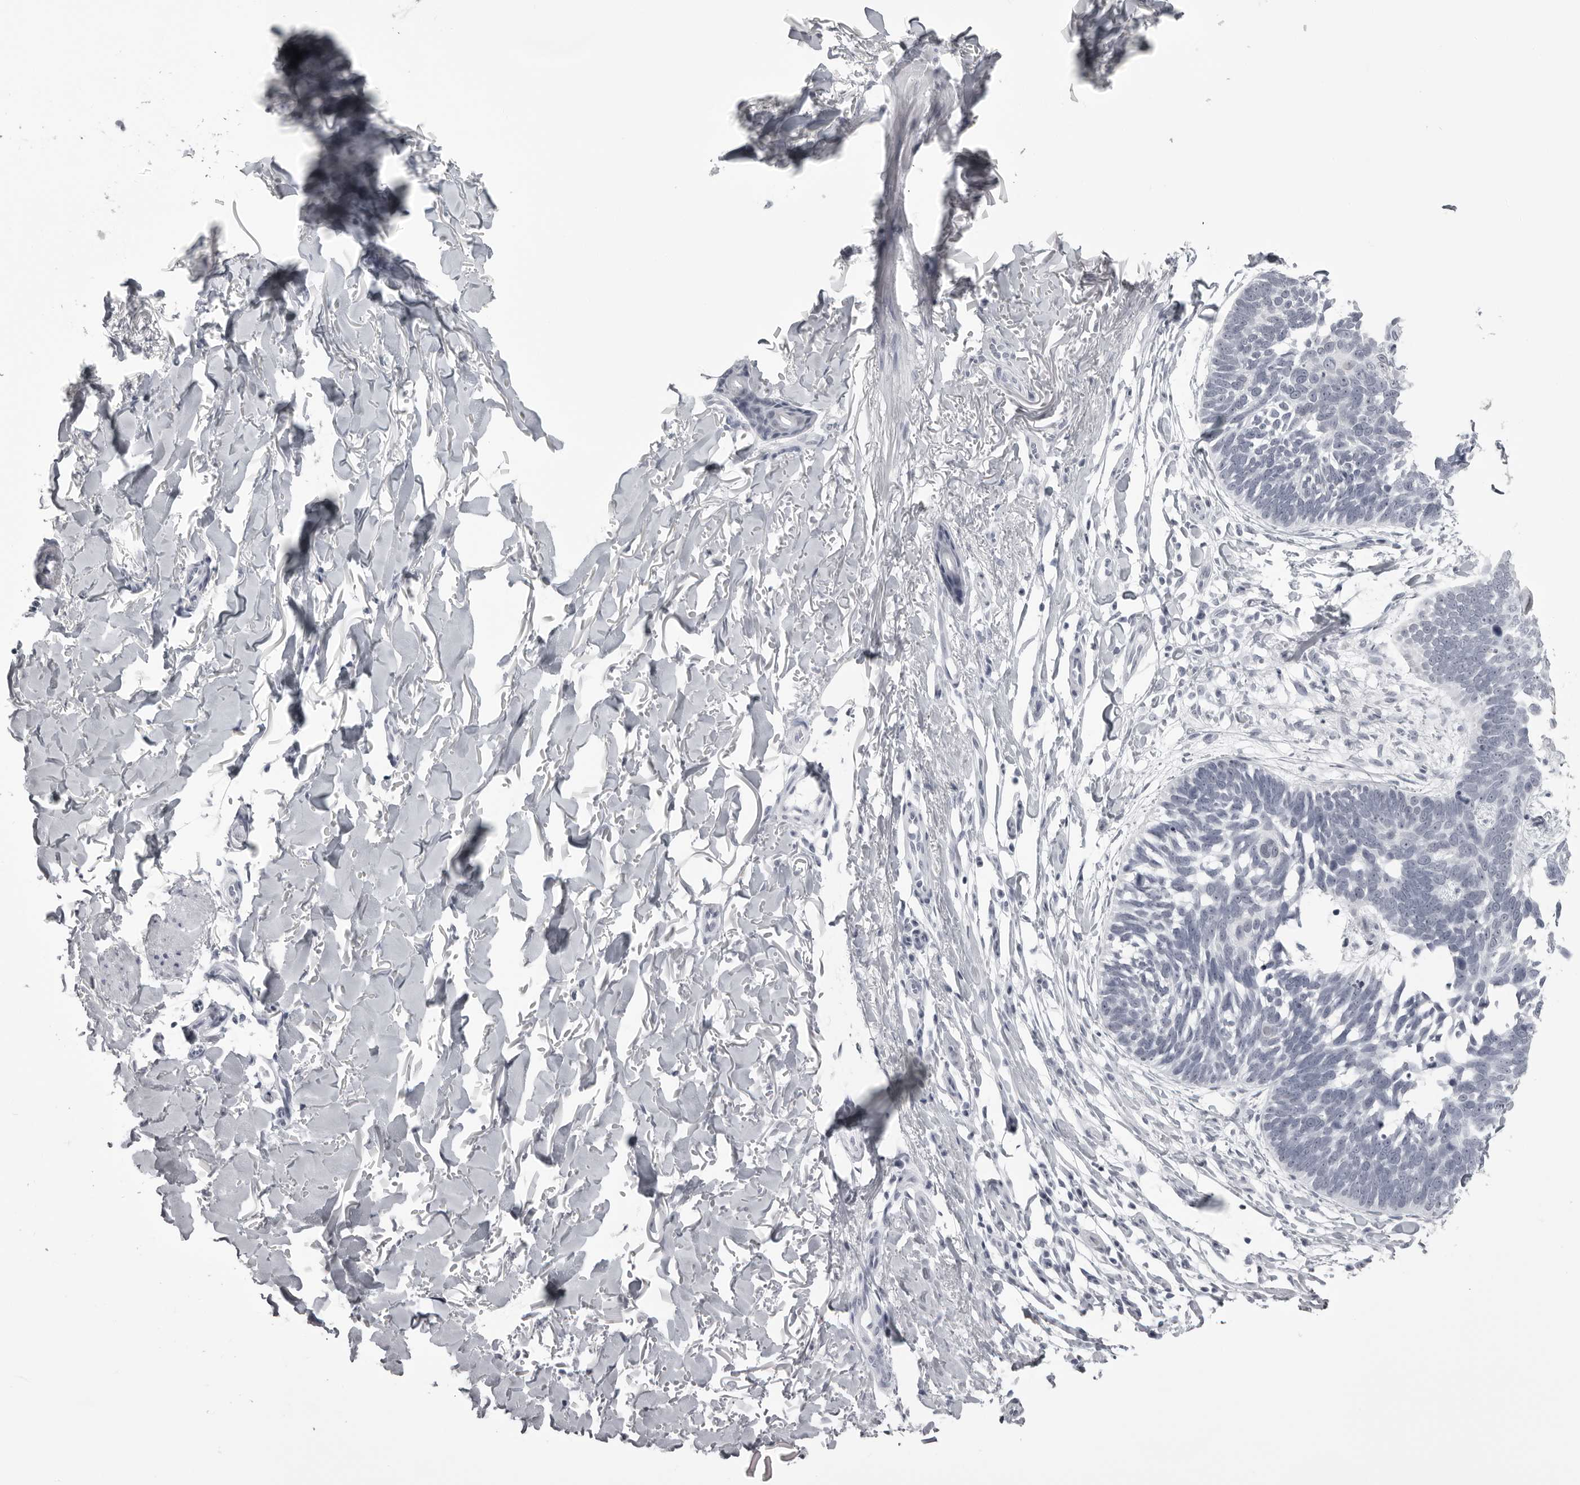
{"staining": {"intensity": "negative", "quantity": "none", "location": "none"}, "tissue": "skin cancer", "cell_type": "Tumor cells", "image_type": "cancer", "snomed": [{"axis": "morphology", "description": "Normal tissue, NOS"}, {"axis": "morphology", "description": "Basal cell carcinoma"}, {"axis": "topography", "description": "Skin"}], "caption": "The image exhibits no staining of tumor cells in skin basal cell carcinoma. (Immunohistochemistry (ihc), brightfield microscopy, high magnification).", "gene": "UROD", "patient": {"sex": "male", "age": 77}}